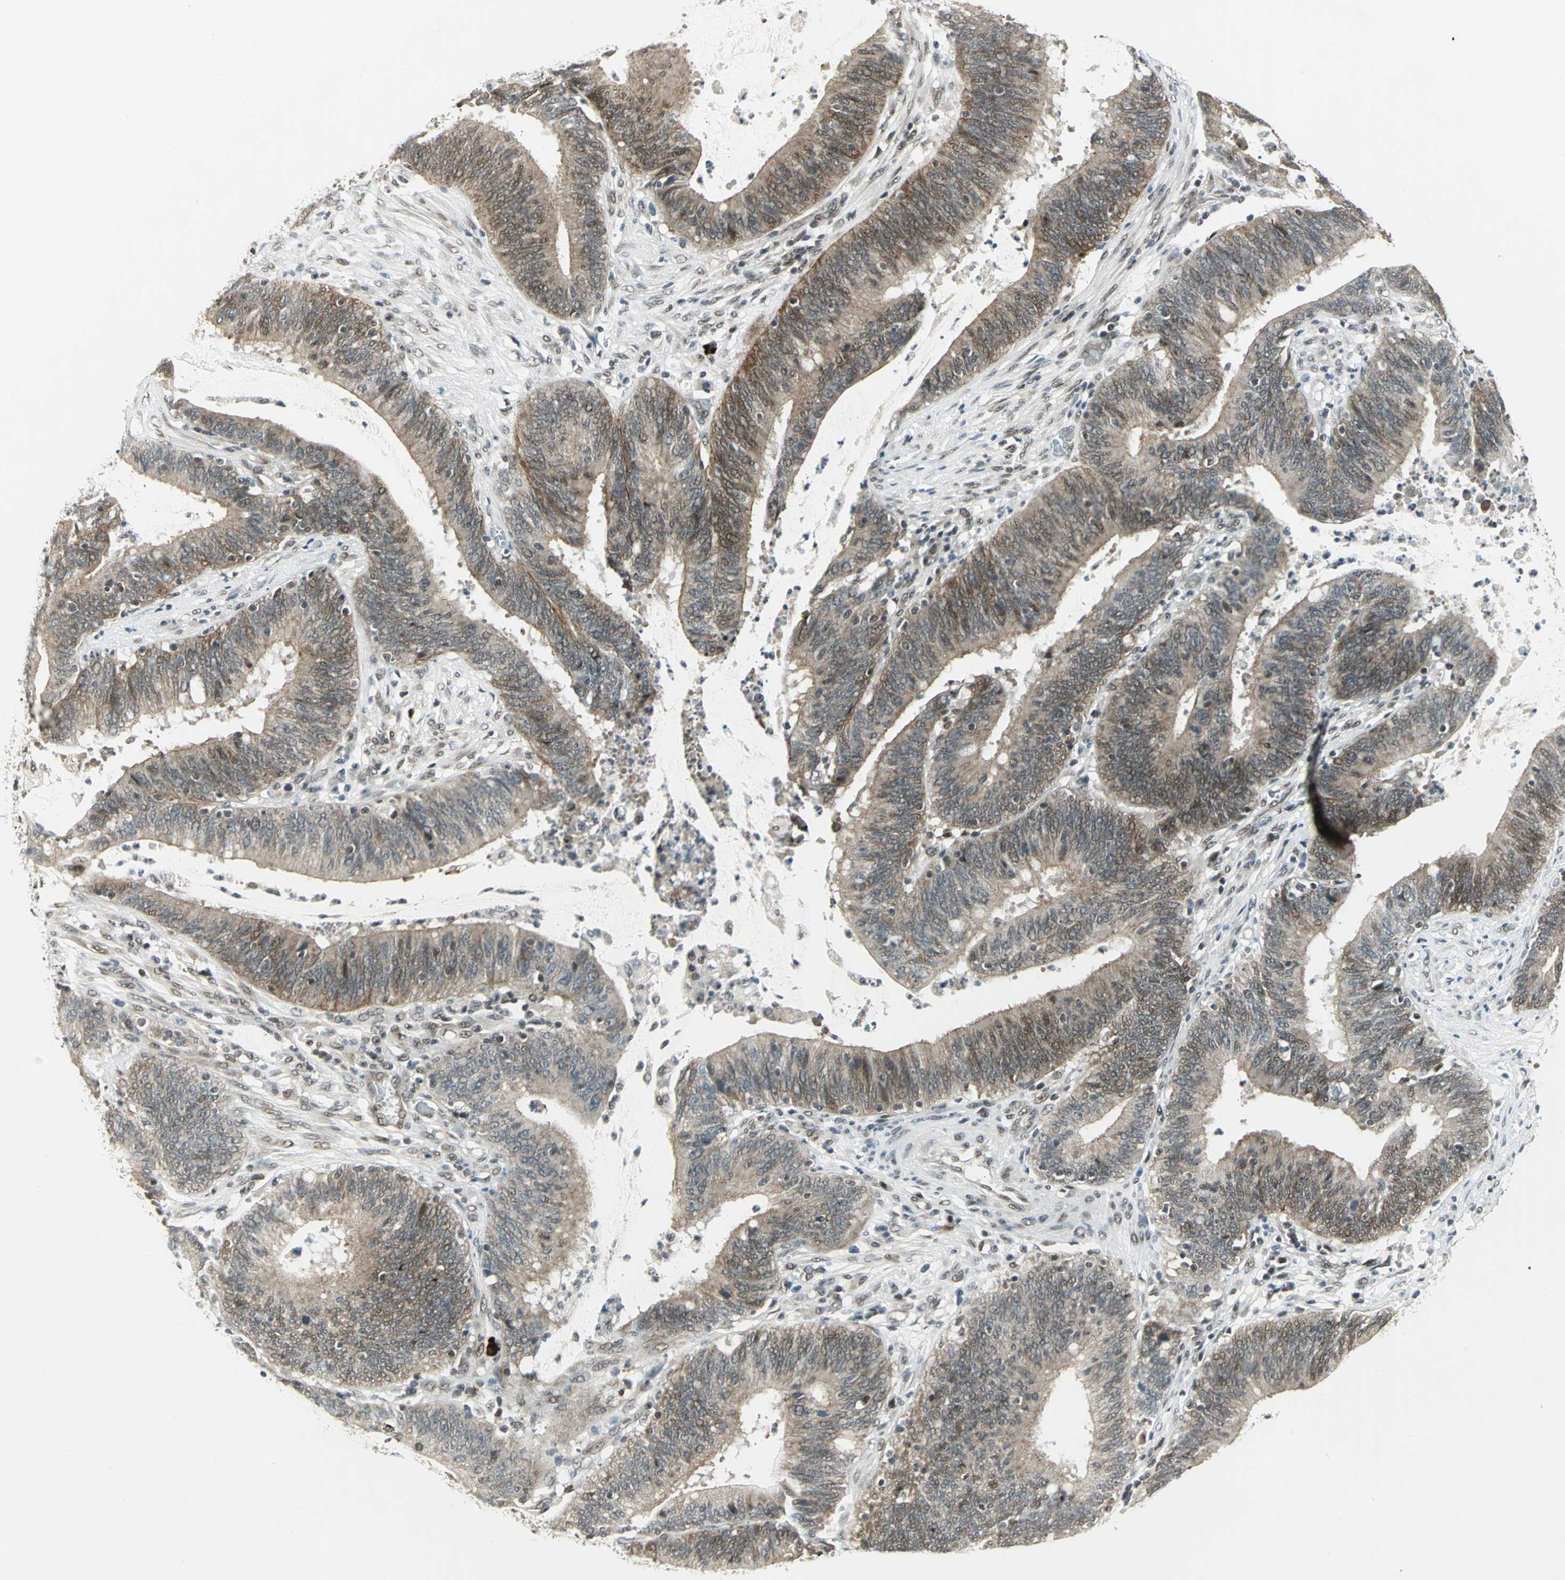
{"staining": {"intensity": "moderate", "quantity": "25%-75%", "location": "cytoplasmic/membranous"}, "tissue": "colorectal cancer", "cell_type": "Tumor cells", "image_type": "cancer", "snomed": [{"axis": "morphology", "description": "Adenocarcinoma, NOS"}, {"axis": "topography", "description": "Rectum"}], "caption": "Colorectal cancer (adenocarcinoma) stained with a protein marker reveals moderate staining in tumor cells.", "gene": "RAD17", "patient": {"sex": "female", "age": 66}}